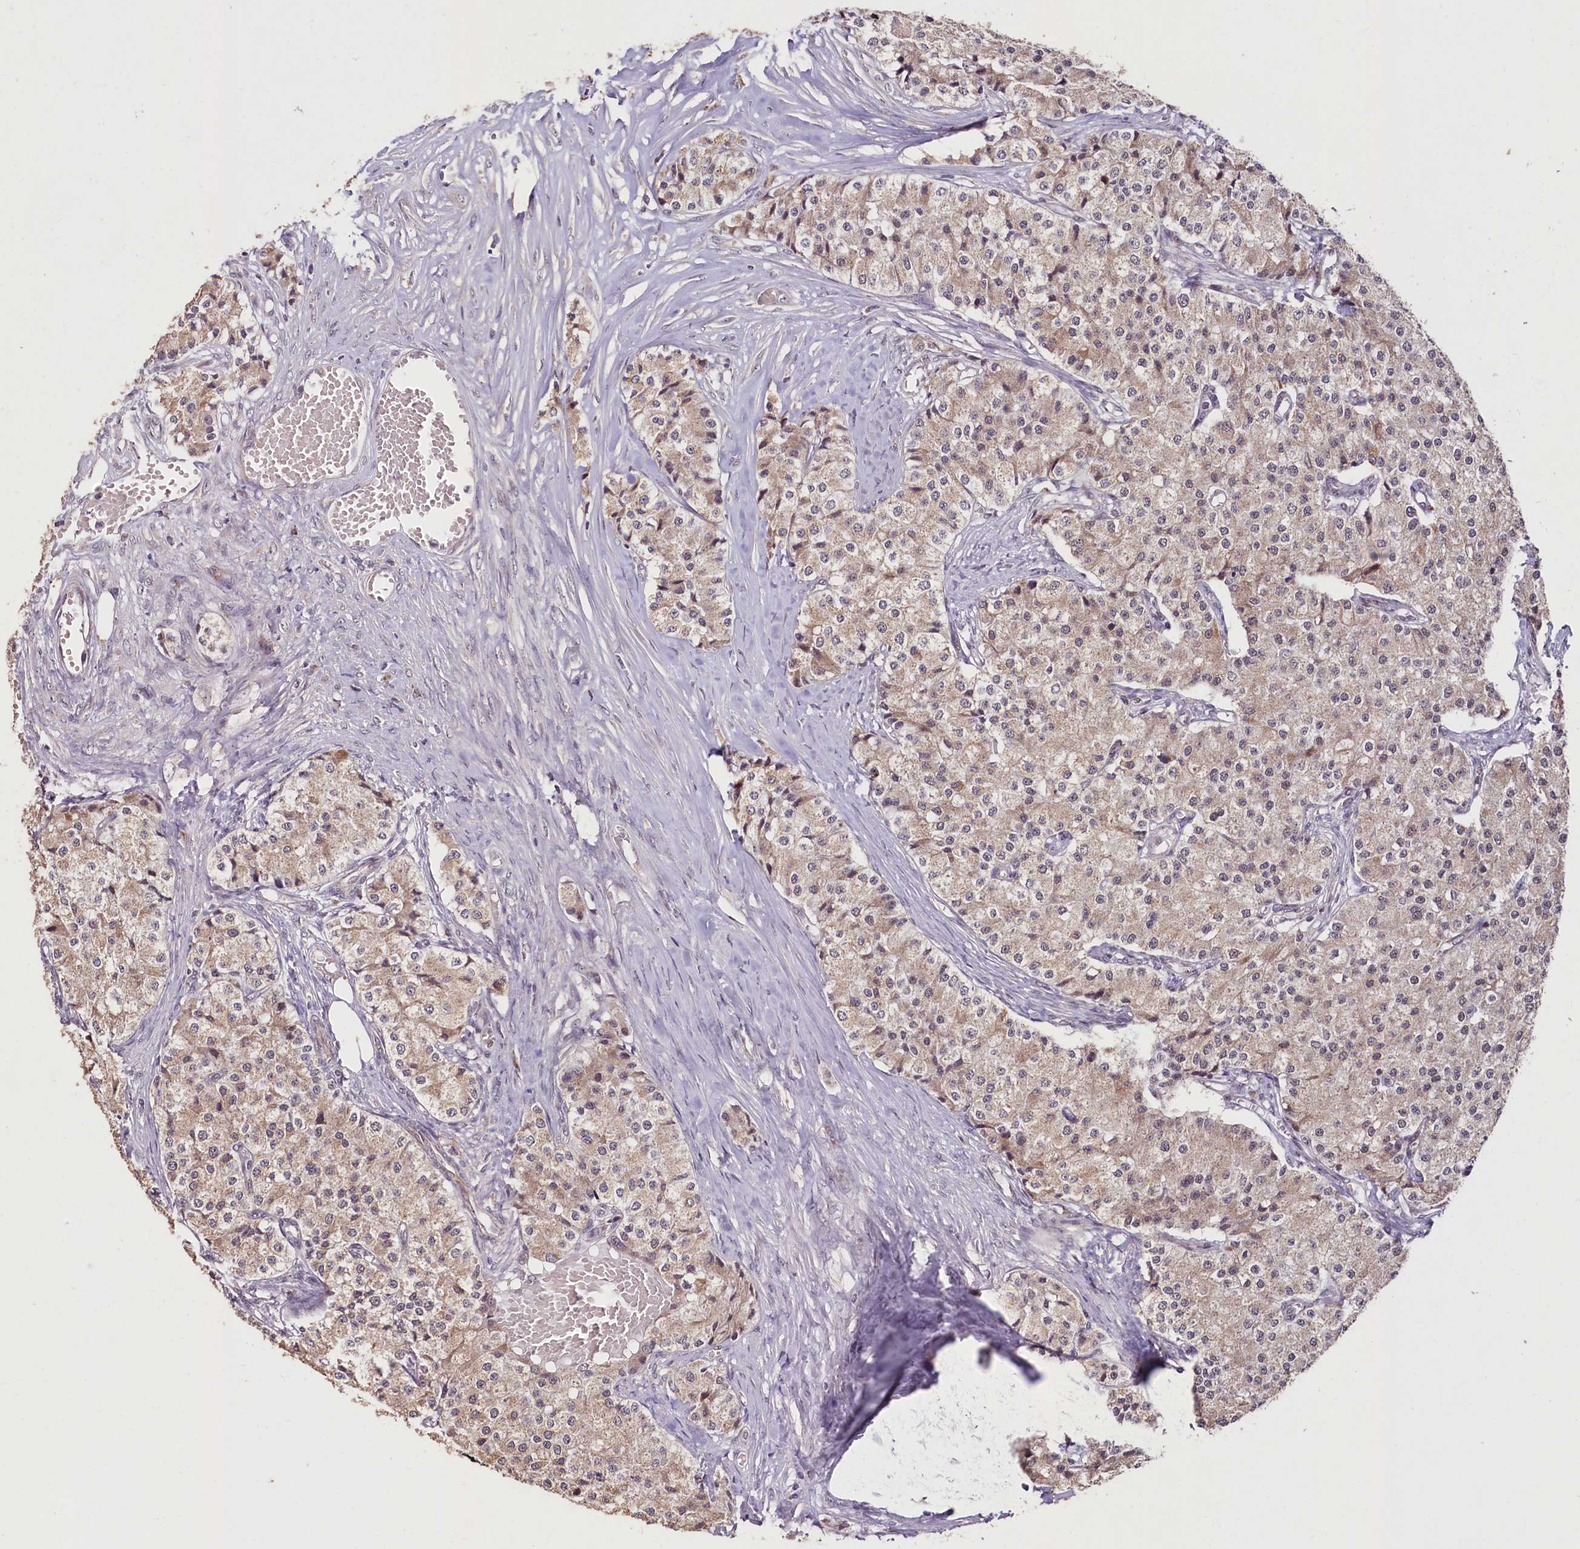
{"staining": {"intensity": "weak", "quantity": ">75%", "location": "cytoplasmic/membranous"}, "tissue": "carcinoid", "cell_type": "Tumor cells", "image_type": "cancer", "snomed": [{"axis": "morphology", "description": "Carcinoid, malignant, NOS"}, {"axis": "topography", "description": "Colon"}], "caption": "Human malignant carcinoid stained for a protein (brown) shows weak cytoplasmic/membranous positive positivity in about >75% of tumor cells.", "gene": "PDE6D", "patient": {"sex": "female", "age": 52}}